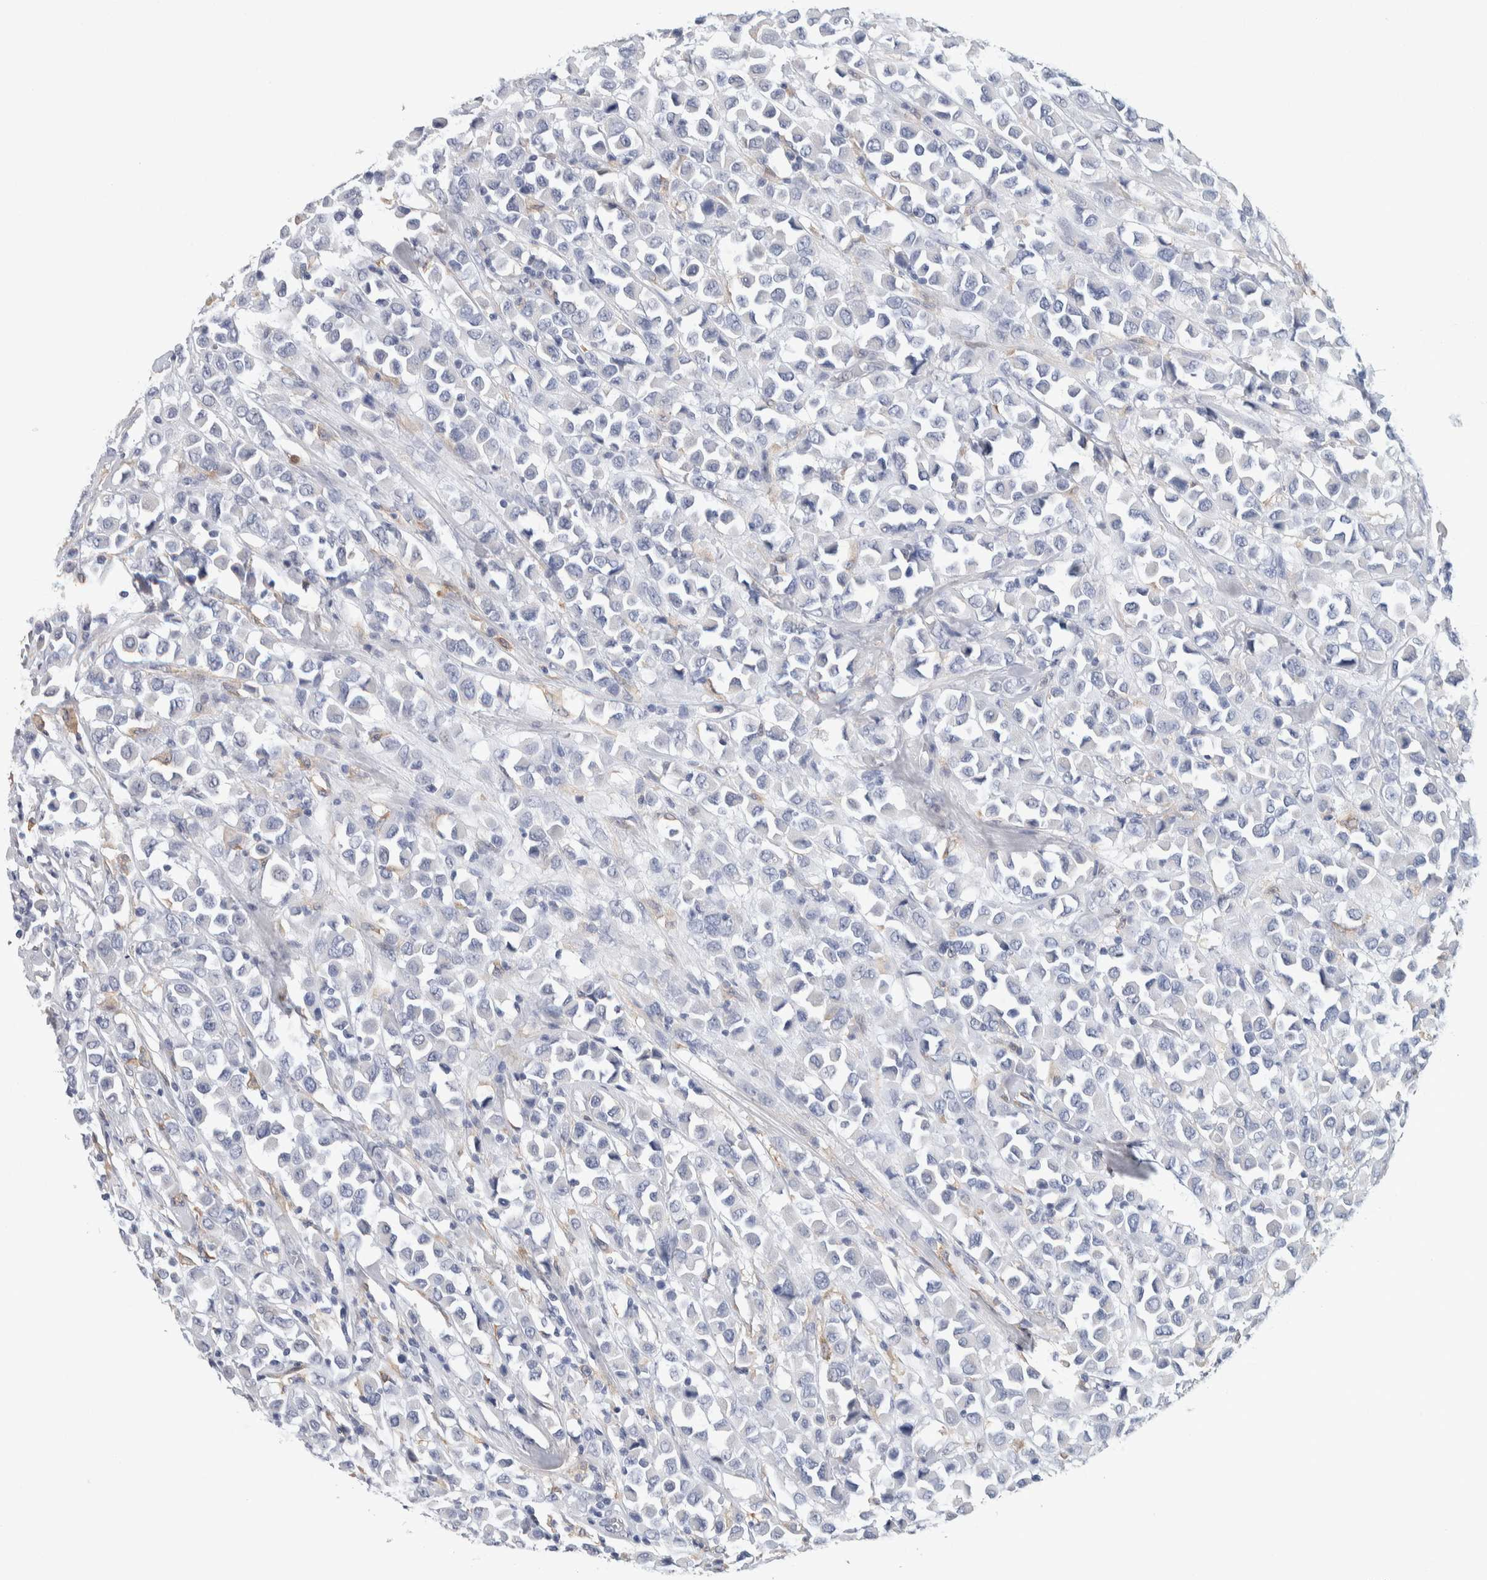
{"staining": {"intensity": "negative", "quantity": "none", "location": "none"}, "tissue": "breast cancer", "cell_type": "Tumor cells", "image_type": "cancer", "snomed": [{"axis": "morphology", "description": "Duct carcinoma"}, {"axis": "topography", "description": "Breast"}], "caption": "There is no significant staining in tumor cells of intraductal carcinoma (breast).", "gene": "NCF2", "patient": {"sex": "female", "age": 61}}